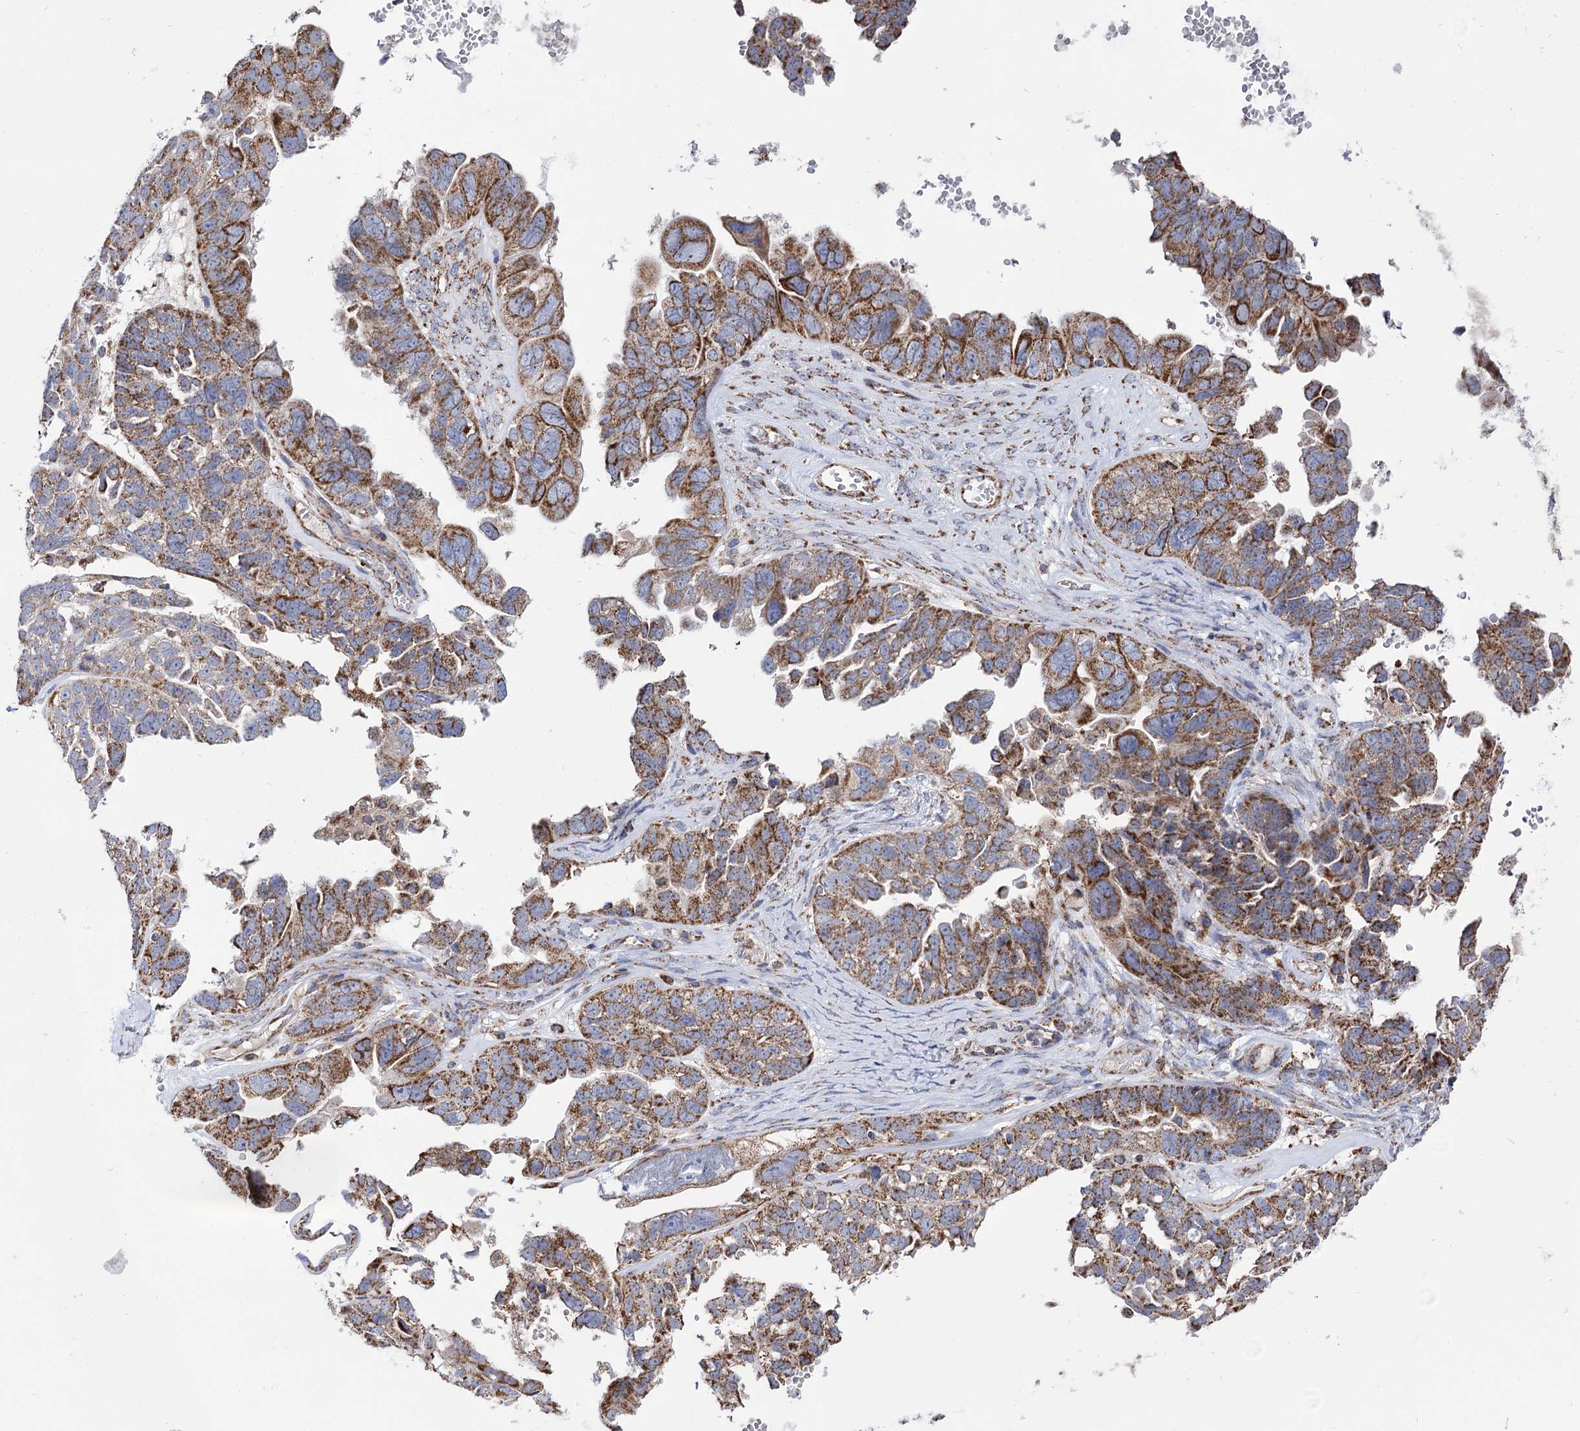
{"staining": {"intensity": "moderate", "quantity": ">75%", "location": "cytoplasmic/membranous"}, "tissue": "ovarian cancer", "cell_type": "Tumor cells", "image_type": "cancer", "snomed": [{"axis": "morphology", "description": "Cystadenocarcinoma, serous, NOS"}, {"axis": "topography", "description": "Ovary"}], "caption": "Serous cystadenocarcinoma (ovarian) stained for a protein shows moderate cytoplasmic/membranous positivity in tumor cells.", "gene": "ABHD10", "patient": {"sex": "female", "age": 79}}